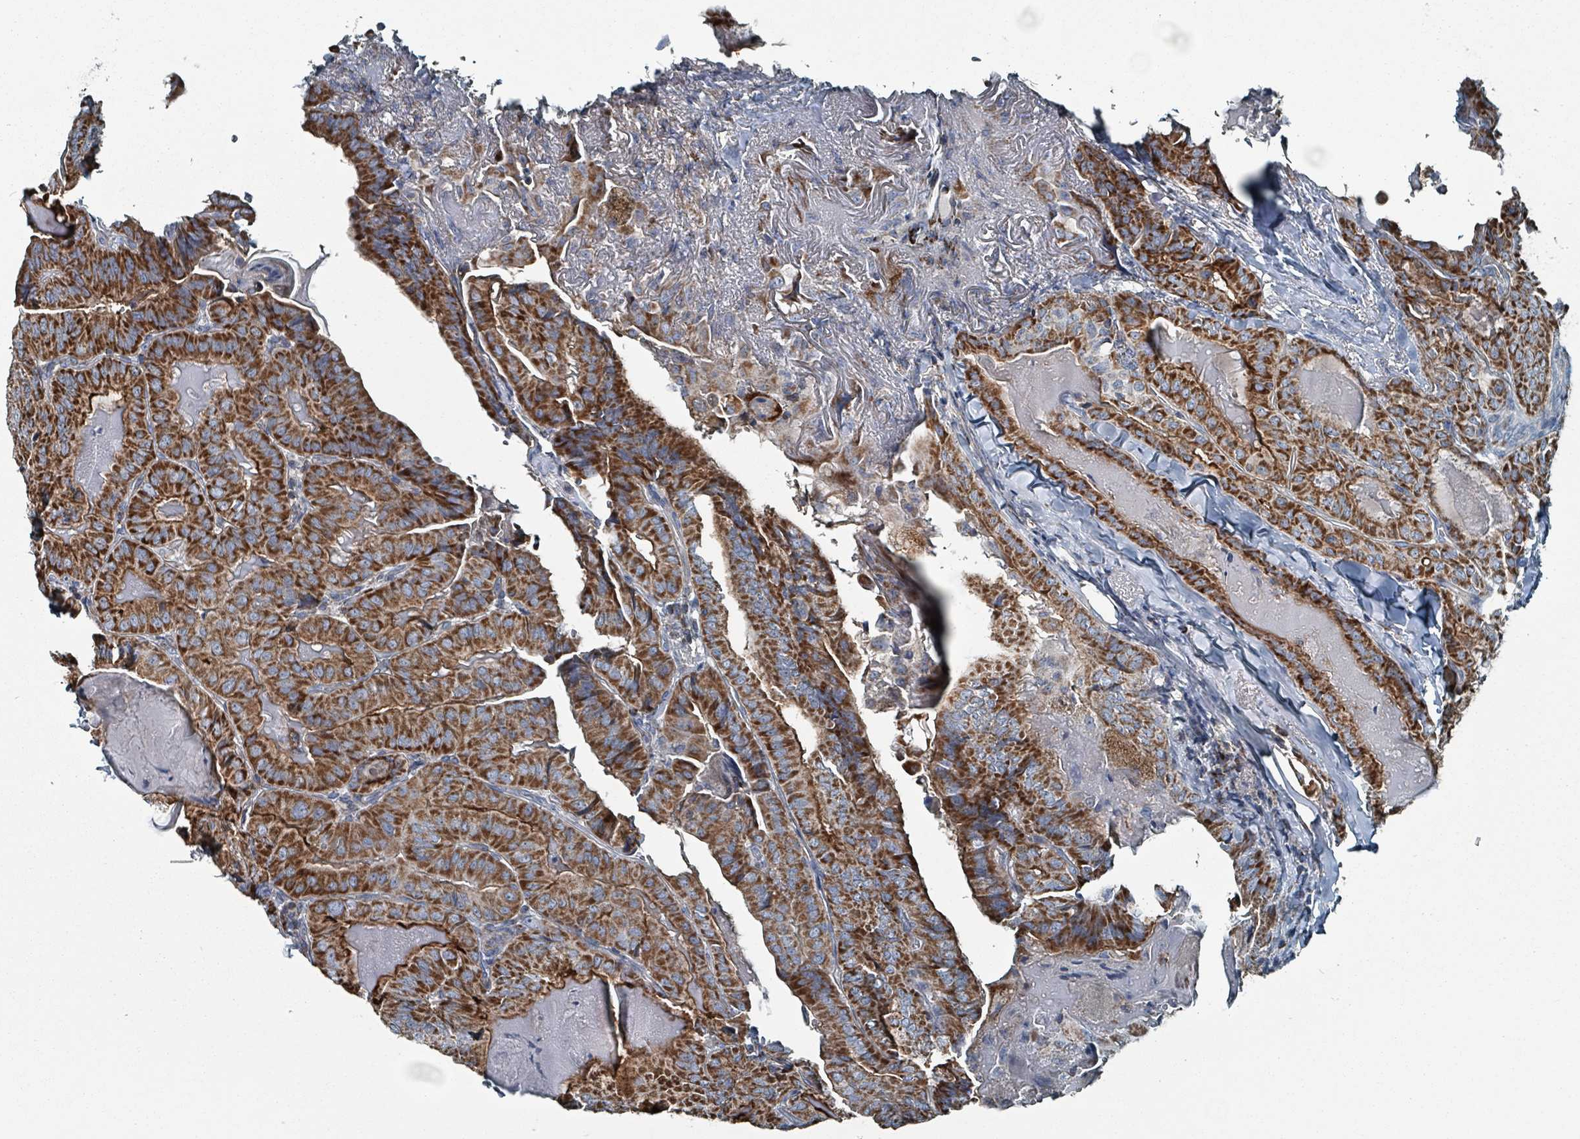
{"staining": {"intensity": "strong", "quantity": ">75%", "location": "cytoplasmic/membranous"}, "tissue": "thyroid cancer", "cell_type": "Tumor cells", "image_type": "cancer", "snomed": [{"axis": "morphology", "description": "Papillary adenocarcinoma, NOS"}, {"axis": "topography", "description": "Thyroid gland"}], "caption": "This is a micrograph of immunohistochemistry (IHC) staining of thyroid papillary adenocarcinoma, which shows strong positivity in the cytoplasmic/membranous of tumor cells.", "gene": "ABHD18", "patient": {"sex": "female", "age": 68}}